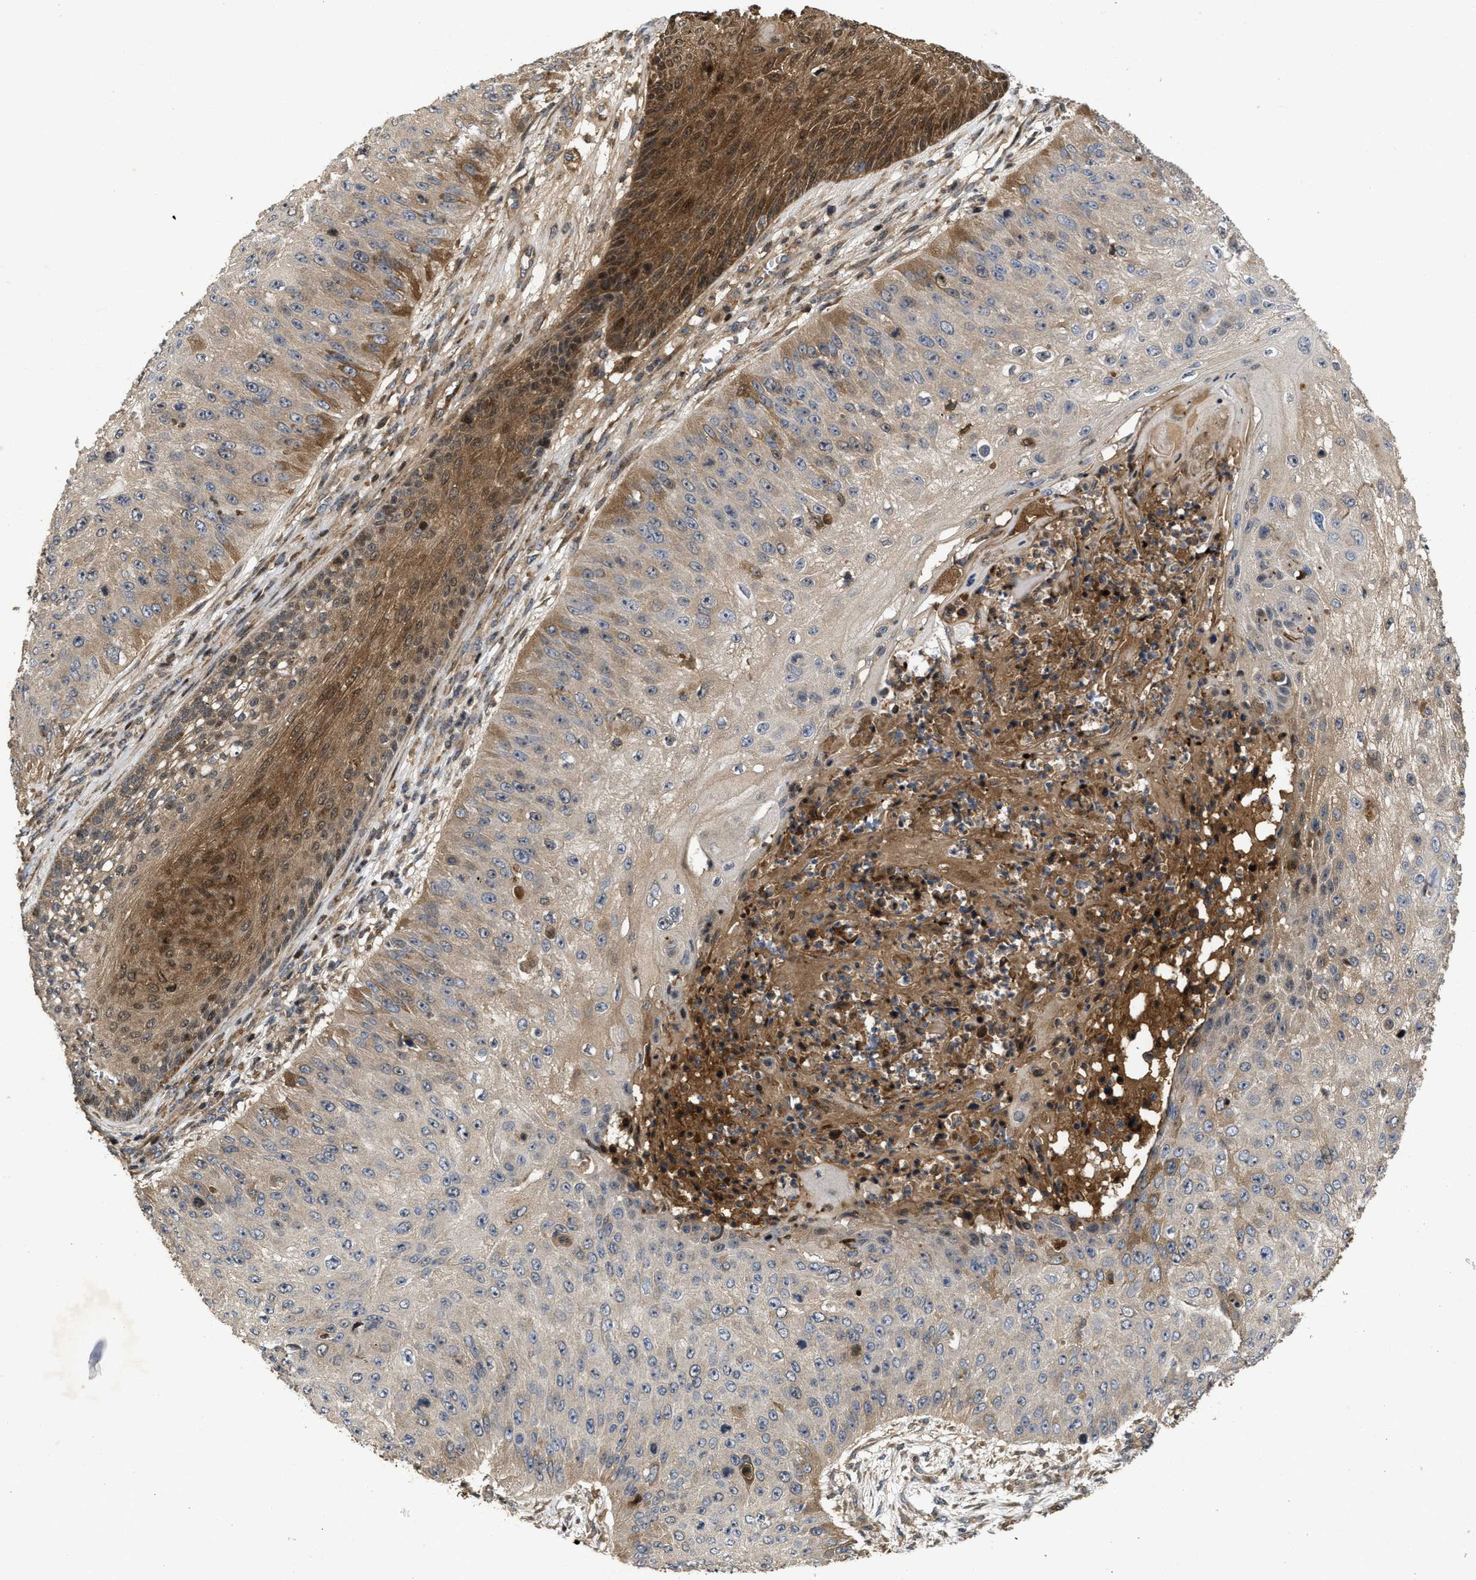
{"staining": {"intensity": "moderate", "quantity": "<25%", "location": "cytoplasmic/membranous"}, "tissue": "skin cancer", "cell_type": "Tumor cells", "image_type": "cancer", "snomed": [{"axis": "morphology", "description": "Squamous cell carcinoma, NOS"}, {"axis": "topography", "description": "Skin"}], "caption": "A histopathology image of human skin cancer (squamous cell carcinoma) stained for a protein displays moderate cytoplasmic/membranous brown staining in tumor cells.", "gene": "CBR3", "patient": {"sex": "female", "age": 80}}